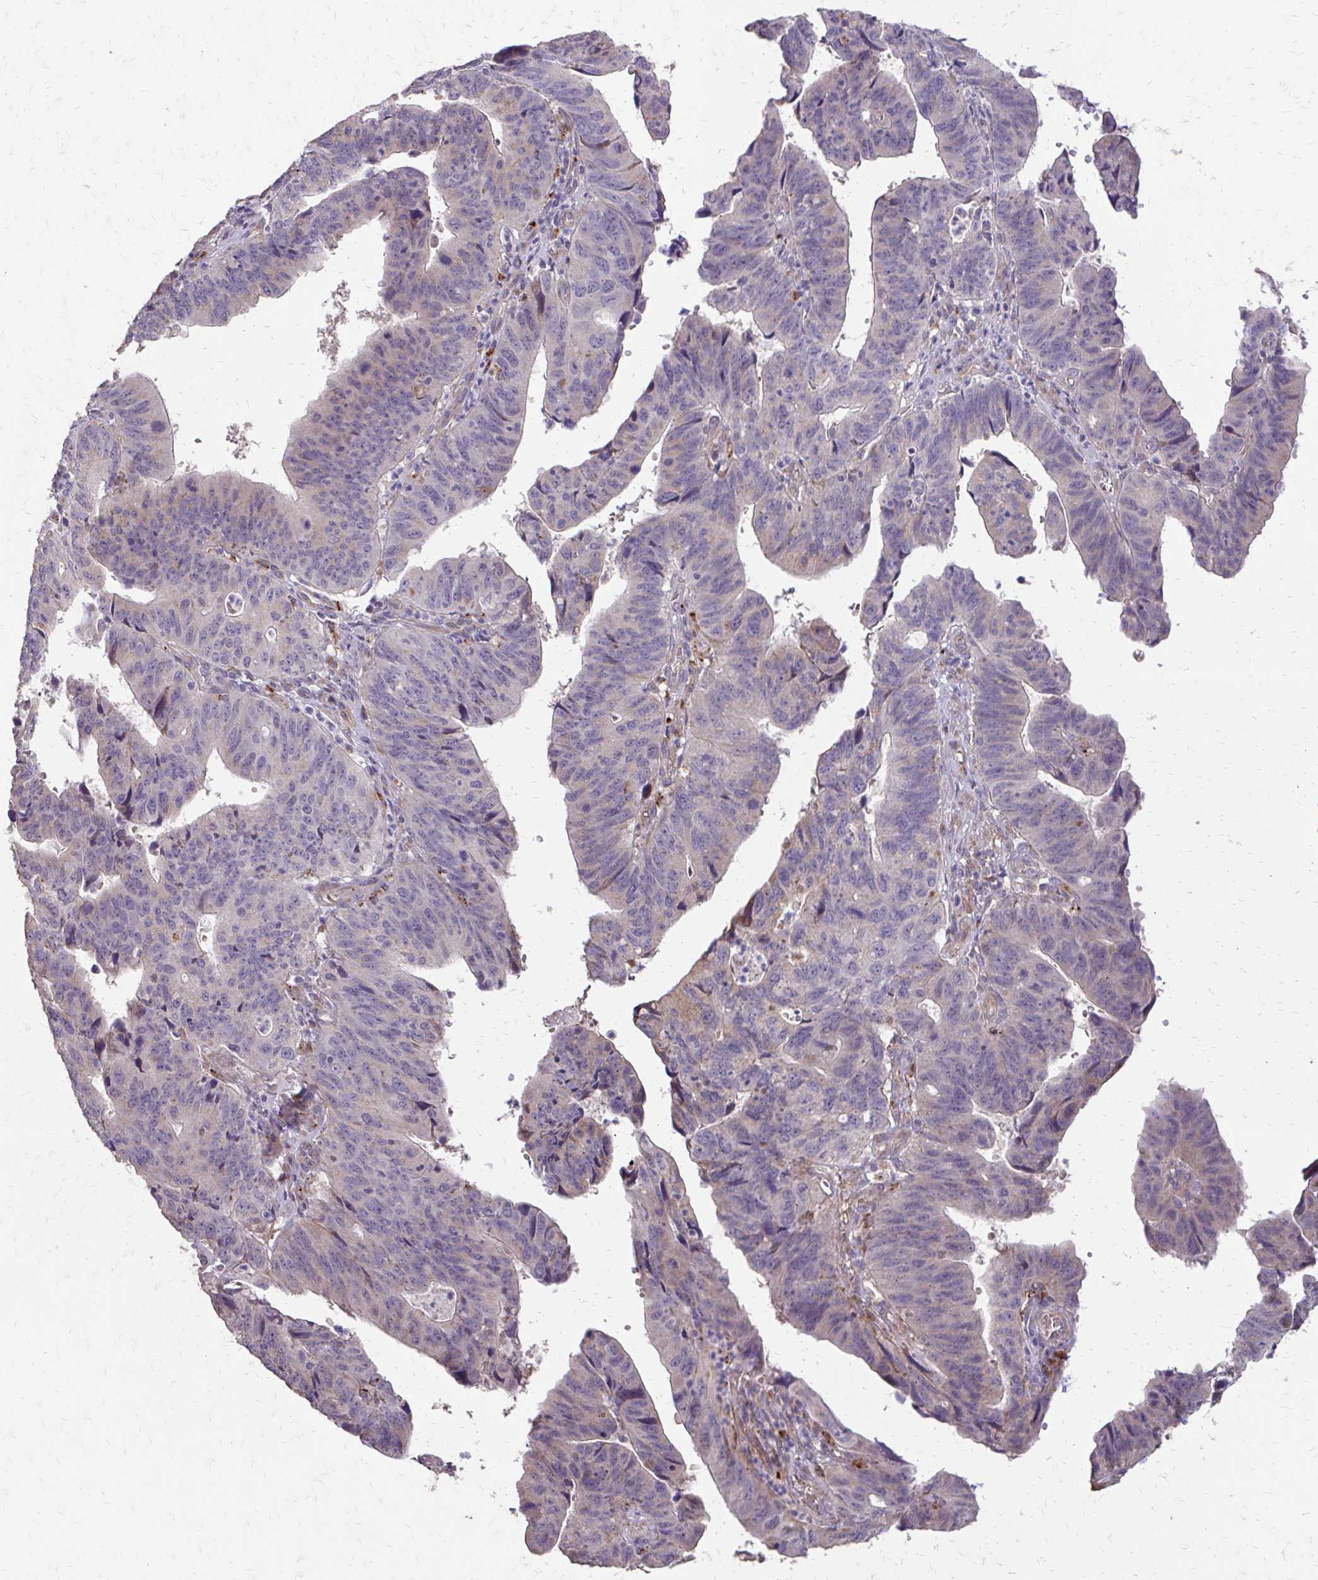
{"staining": {"intensity": "weak", "quantity": "<25%", "location": "cytoplasmic/membranous"}, "tissue": "stomach cancer", "cell_type": "Tumor cells", "image_type": "cancer", "snomed": [{"axis": "morphology", "description": "Adenocarcinoma, NOS"}, {"axis": "topography", "description": "Stomach"}], "caption": "The image demonstrates no significant positivity in tumor cells of stomach adenocarcinoma. The staining is performed using DAB brown chromogen with nuclei counter-stained in using hematoxylin.", "gene": "MYORG", "patient": {"sex": "male", "age": 59}}